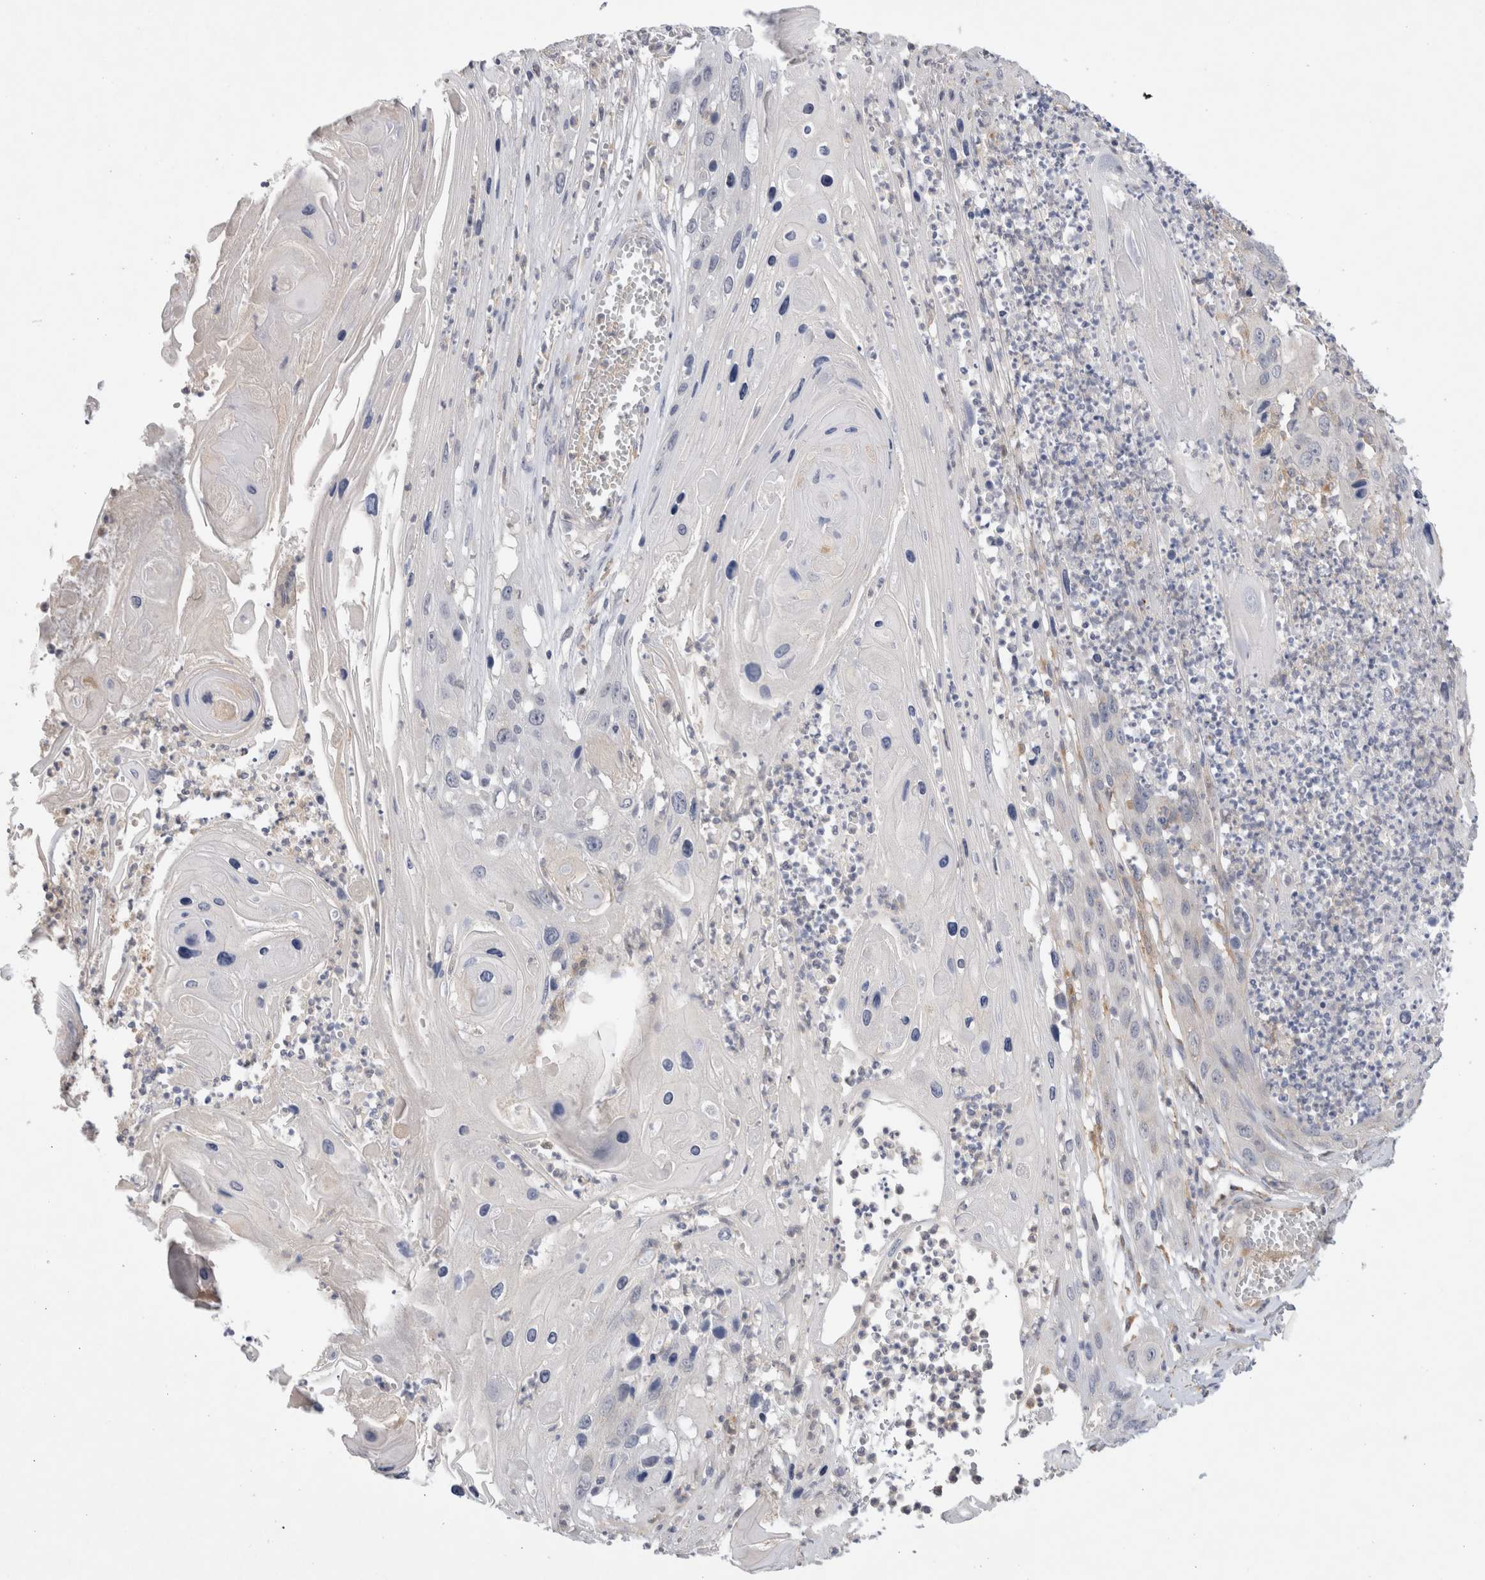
{"staining": {"intensity": "negative", "quantity": "none", "location": "none"}, "tissue": "skin cancer", "cell_type": "Tumor cells", "image_type": "cancer", "snomed": [{"axis": "morphology", "description": "Squamous cell carcinoma, NOS"}, {"axis": "topography", "description": "Skin"}], "caption": "The image demonstrates no staining of tumor cells in squamous cell carcinoma (skin).", "gene": "GAS1", "patient": {"sex": "male", "age": 55}}